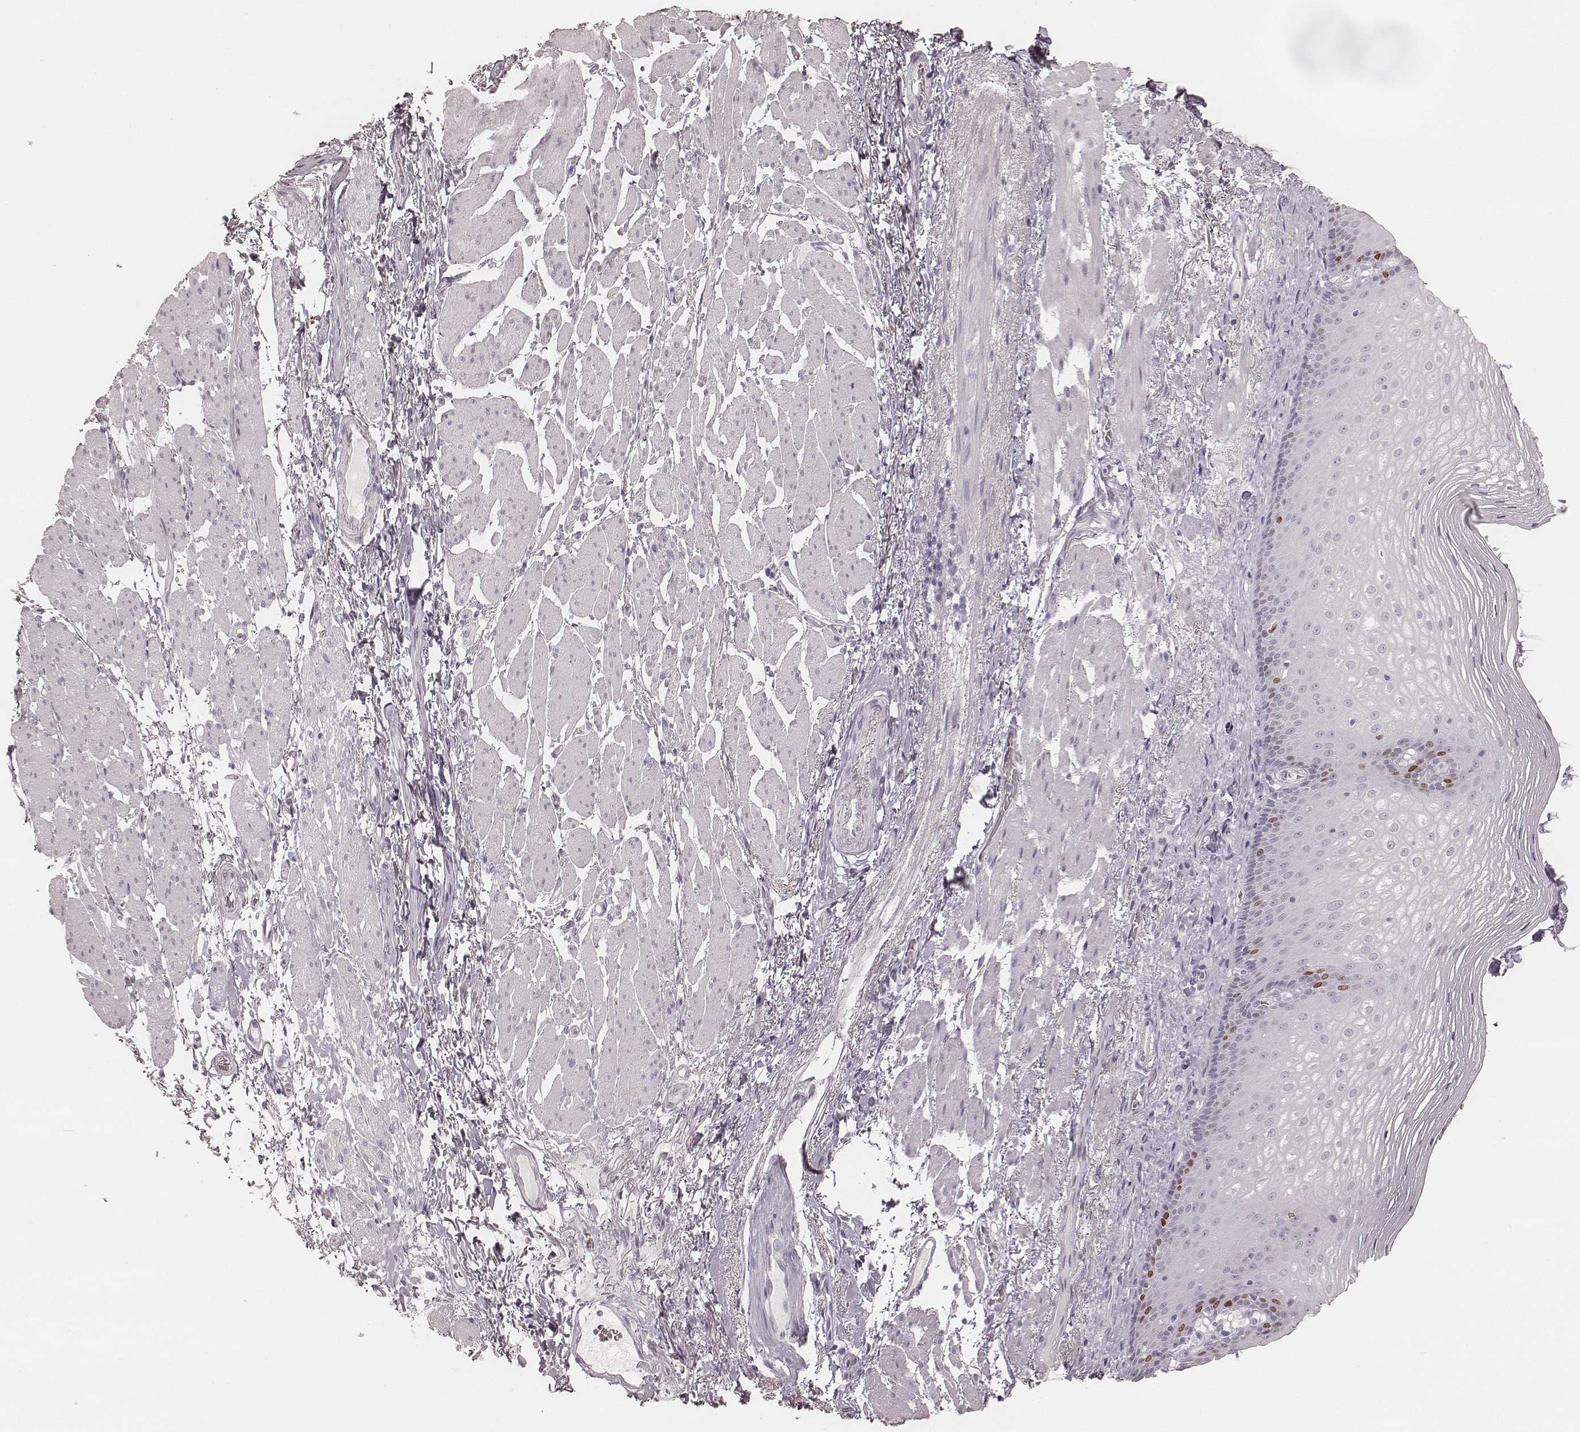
{"staining": {"intensity": "moderate", "quantity": "<25%", "location": "nuclear"}, "tissue": "esophagus", "cell_type": "Squamous epithelial cells", "image_type": "normal", "snomed": [{"axis": "morphology", "description": "Normal tissue, NOS"}, {"axis": "topography", "description": "Esophagus"}], "caption": "Human esophagus stained for a protein (brown) exhibits moderate nuclear positive positivity in approximately <25% of squamous epithelial cells.", "gene": "TEX37", "patient": {"sex": "male", "age": 76}}